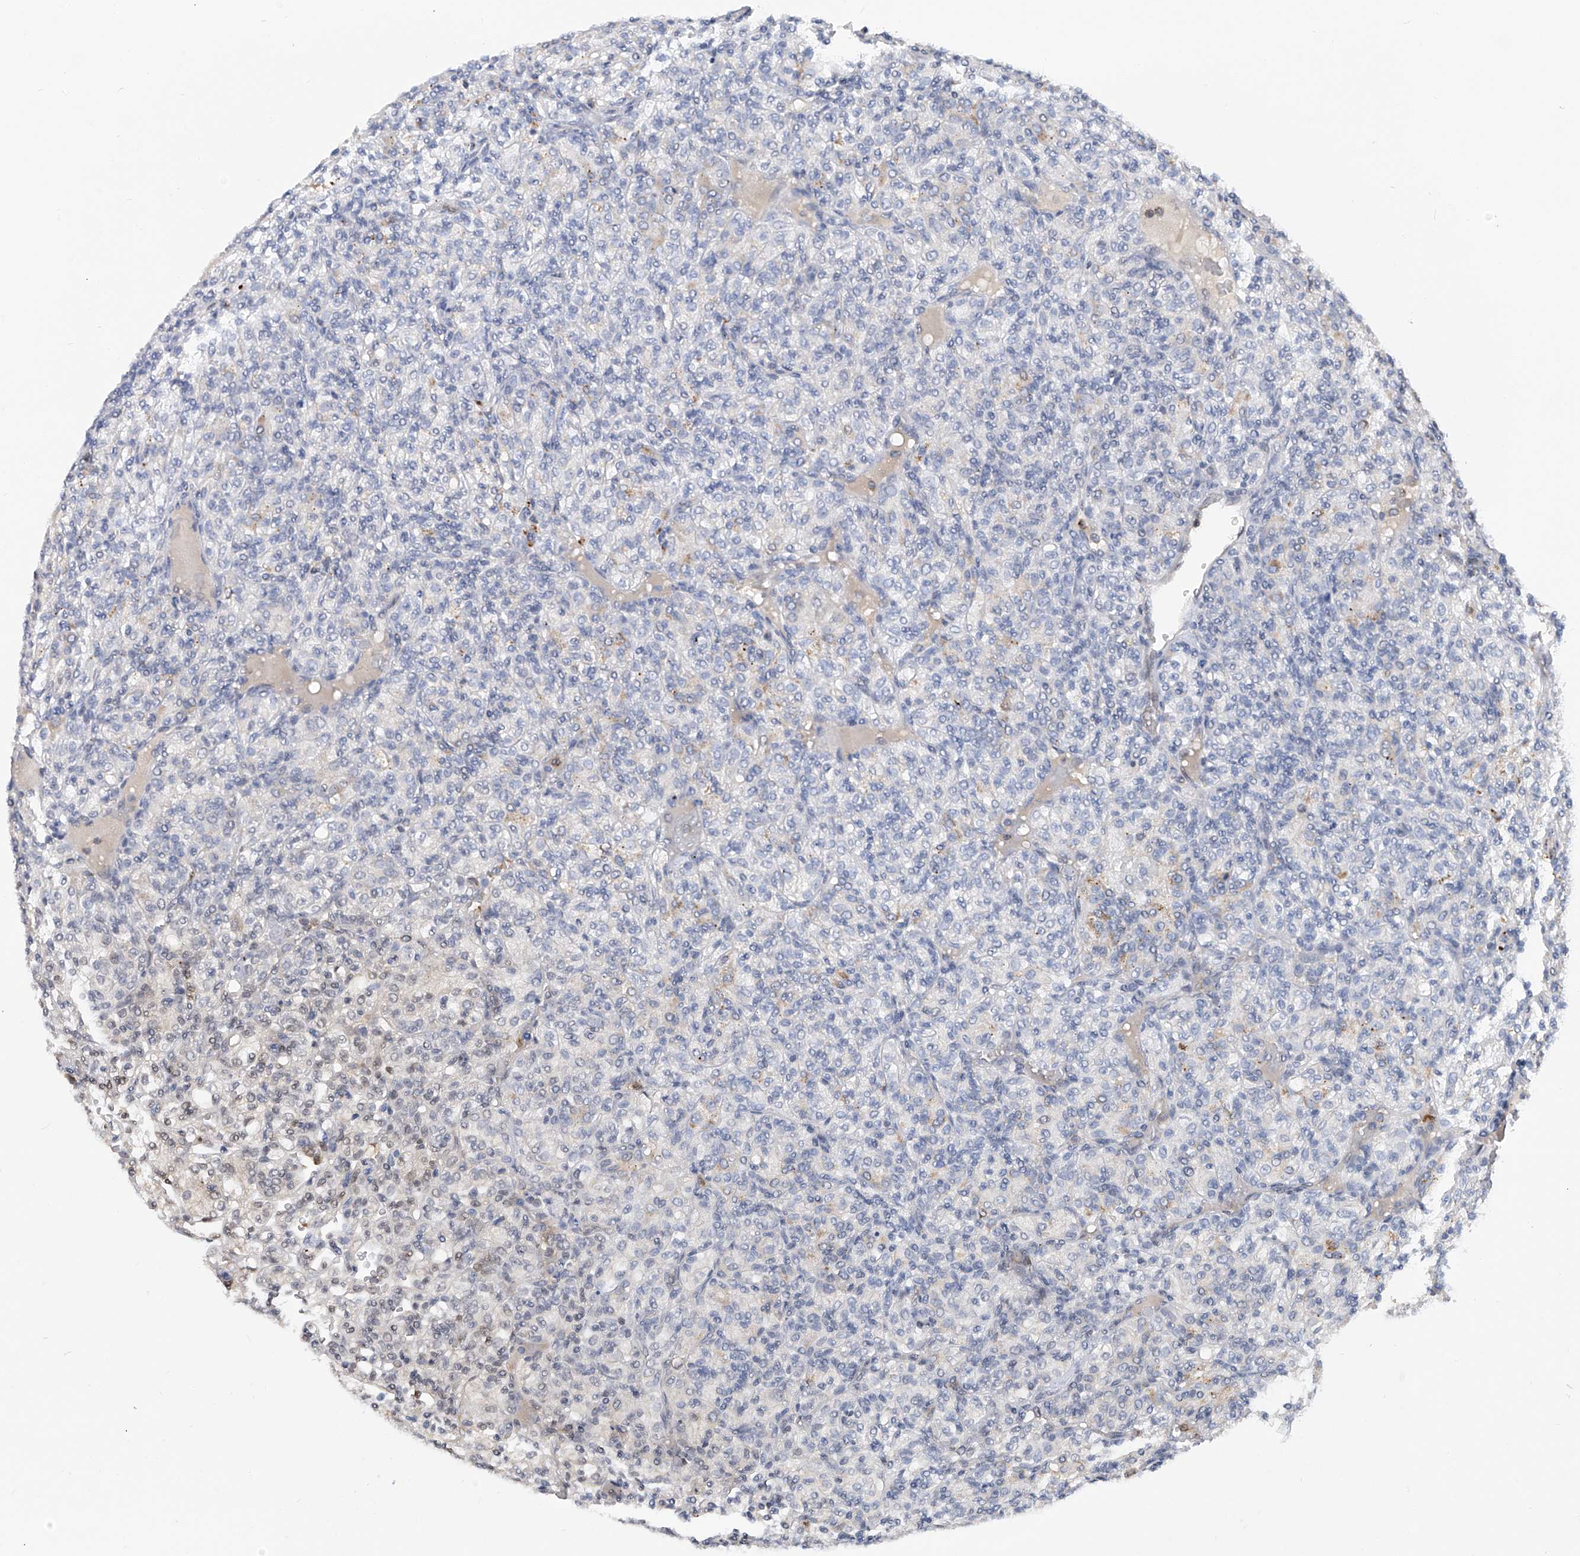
{"staining": {"intensity": "negative", "quantity": "none", "location": "none"}, "tissue": "renal cancer", "cell_type": "Tumor cells", "image_type": "cancer", "snomed": [{"axis": "morphology", "description": "Adenocarcinoma, NOS"}, {"axis": "topography", "description": "Kidney"}], "caption": "Immunohistochemistry (IHC) of adenocarcinoma (renal) displays no staining in tumor cells.", "gene": "PHF20", "patient": {"sex": "male", "age": 77}}